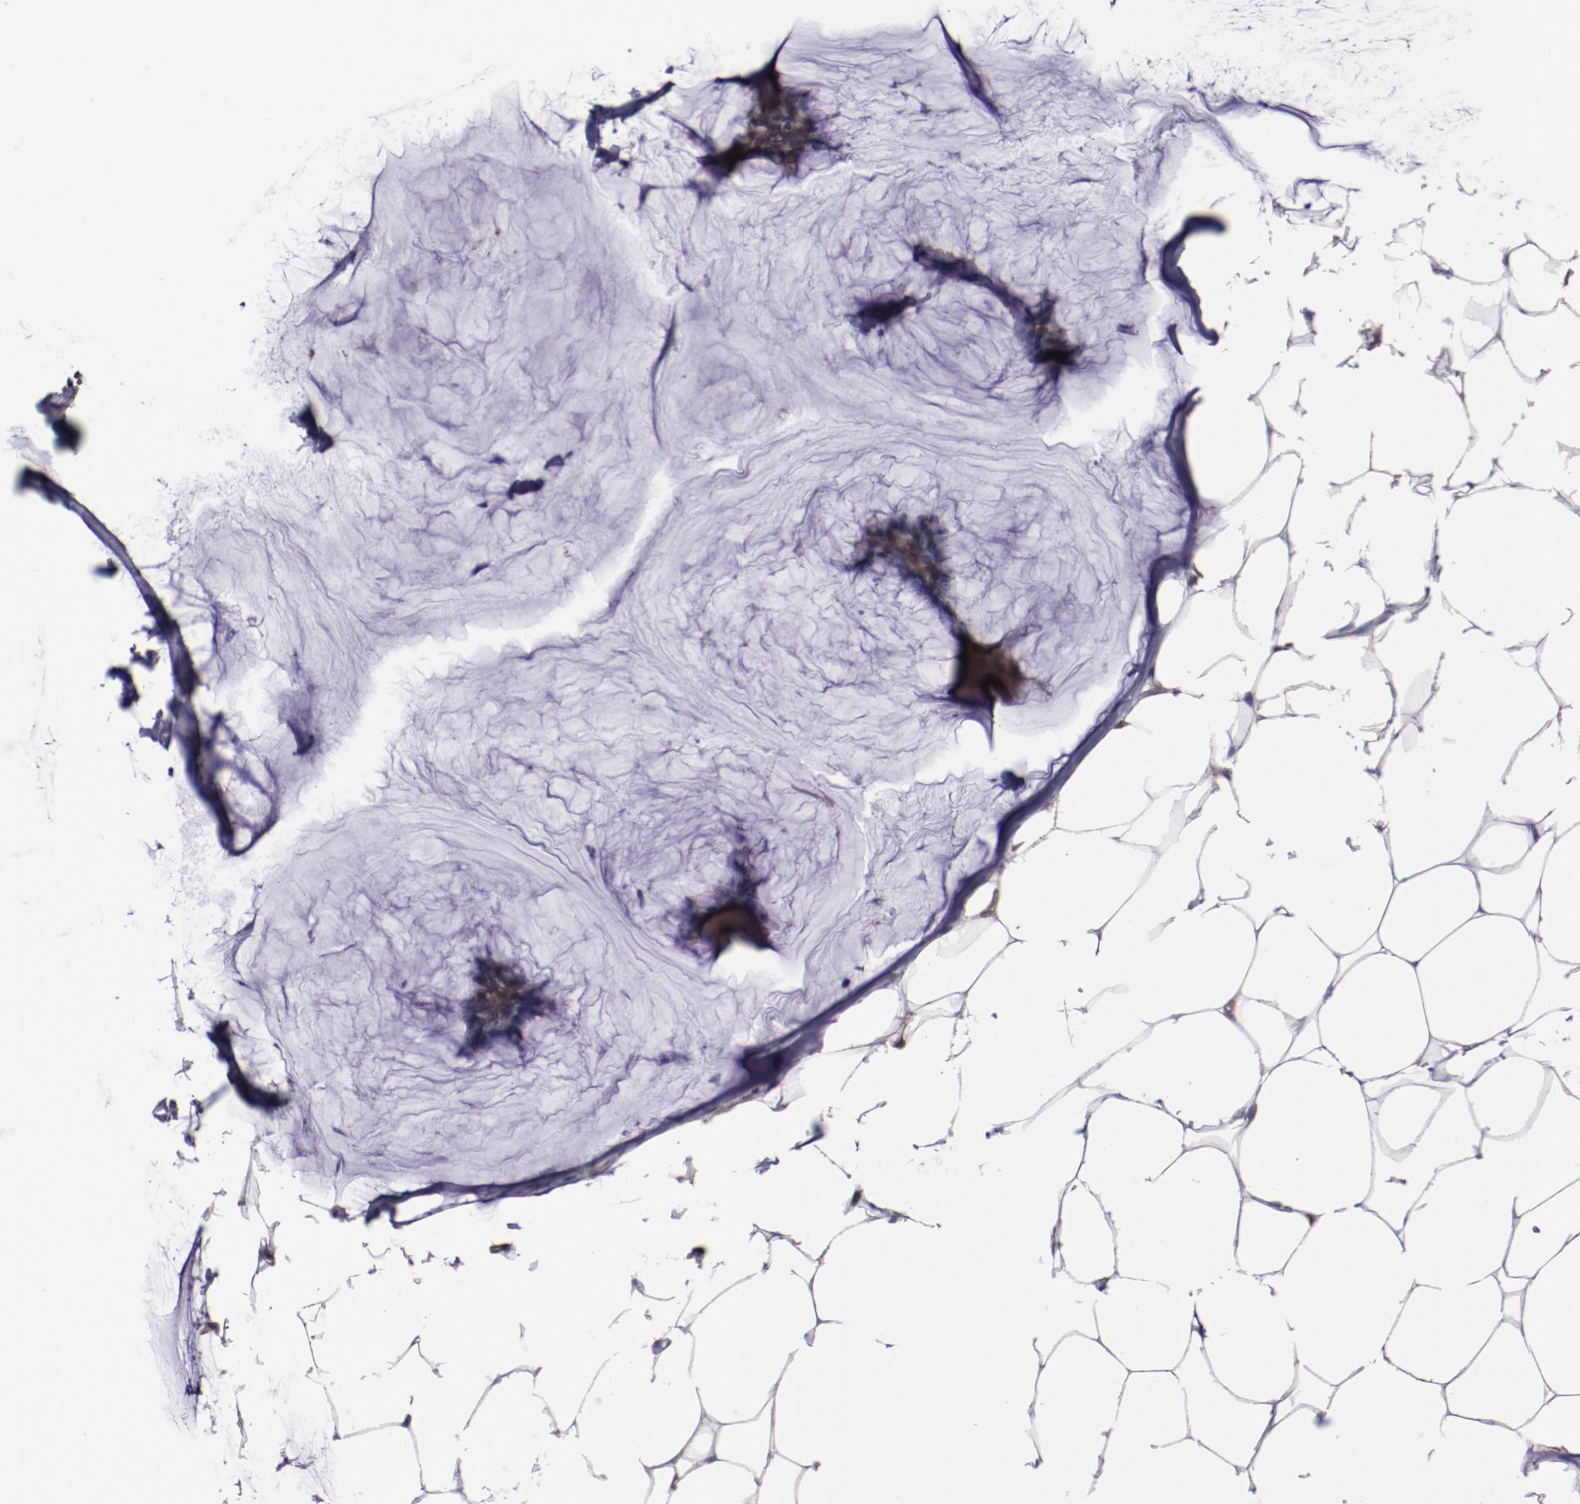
{"staining": {"intensity": "moderate", "quantity": ">75%", "location": "cytoplasmic/membranous"}, "tissue": "breast cancer", "cell_type": "Tumor cells", "image_type": "cancer", "snomed": [{"axis": "morphology", "description": "Duct carcinoma"}, {"axis": "topography", "description": "Breast"}], "caption": "Immunohistochemistry (IHC) of human breast cancer (invasive ductal carcinoma) reveals medium levels of moderate cytoplasmic/membranous expression in approximately >75% of tumor cells.", "gene": "FTSJ1", "patient": {"sex": "female", "age": 93}}